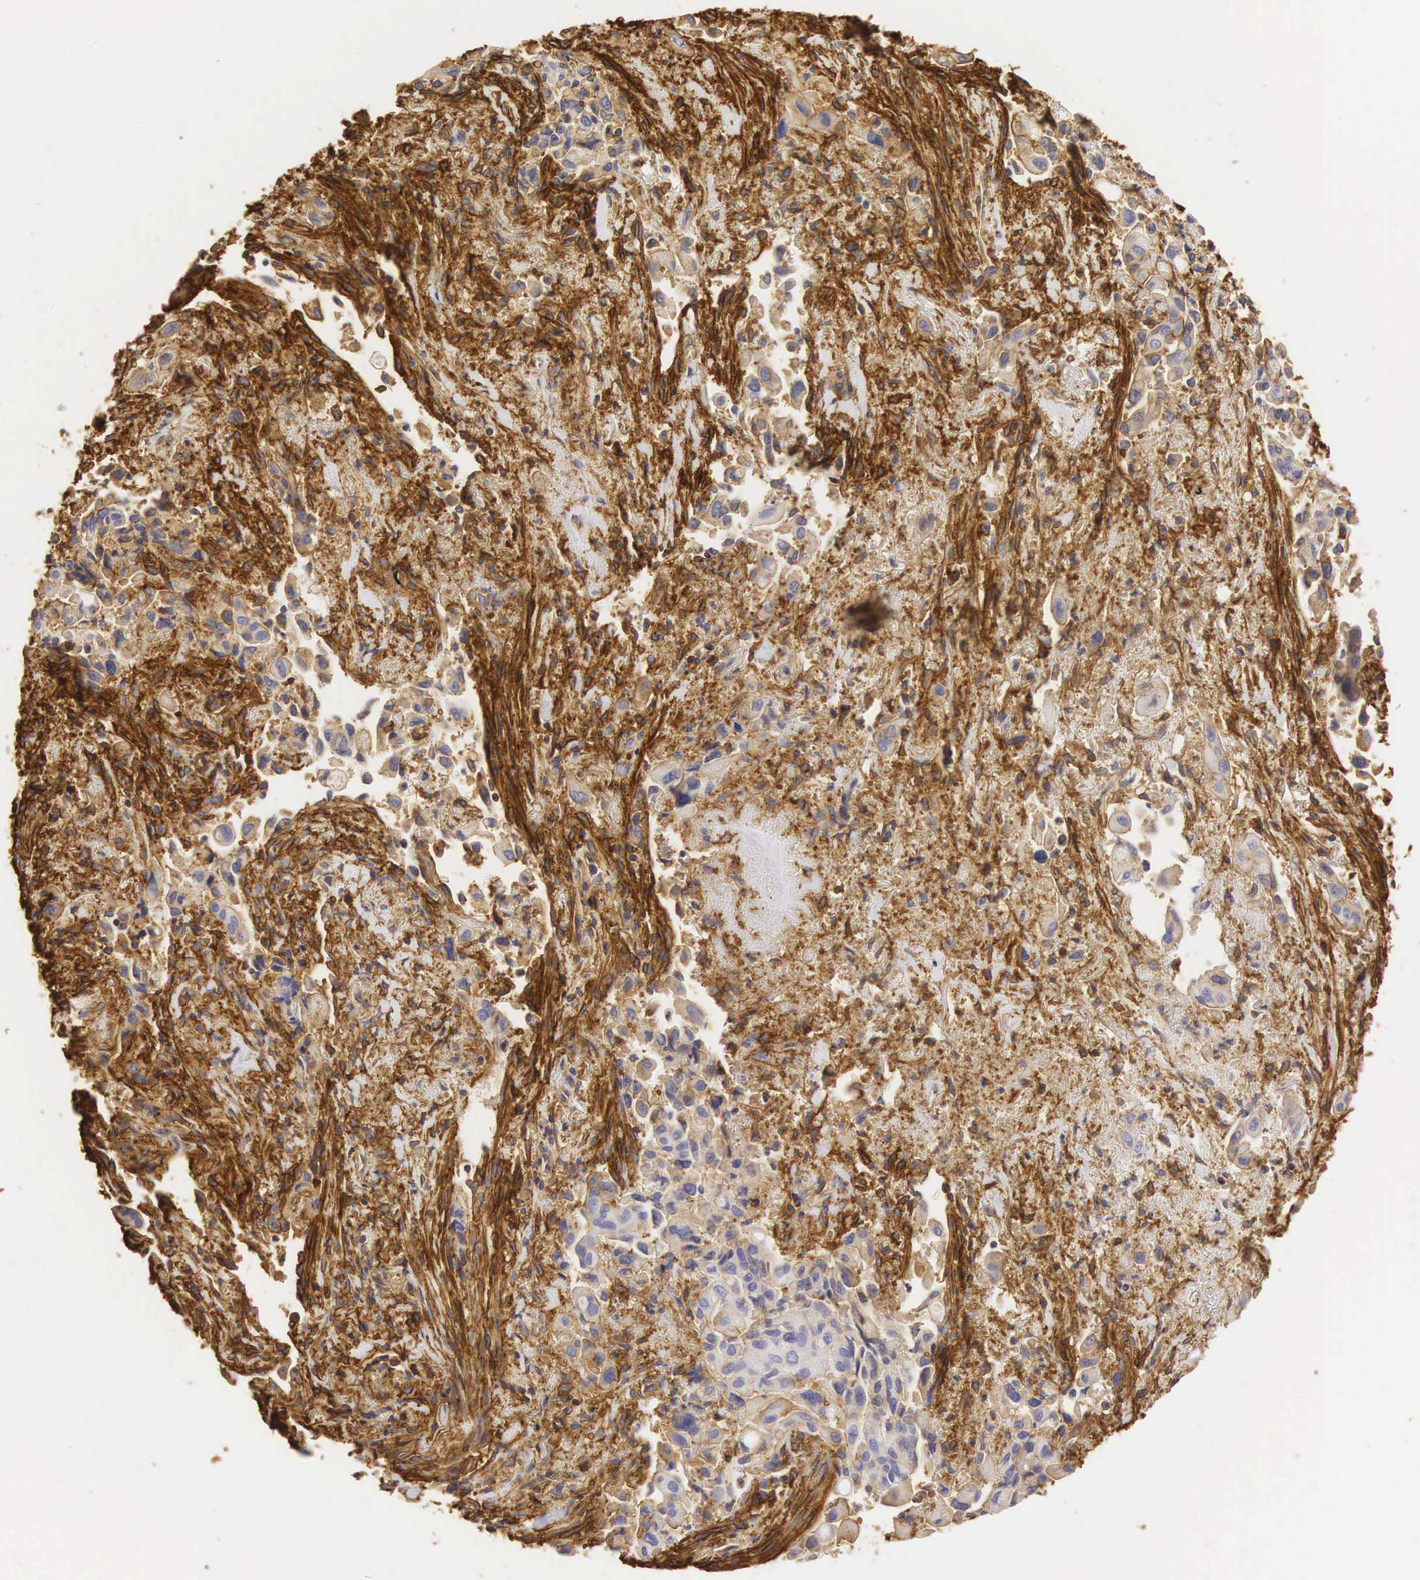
{"staining": {"intensity": "weak", "quantity": "<25%", "location": "cytoplasmic/membranous"}, "tissue": "lung cancer", "cell_type": "Tumor cells", "image_type": "cancer", "snomed": [{"axis": "morphology", "description": "Adenocarcinoma, NOS"}, {"axis": "topography", "description": "Lung"}], "caption": "IHC of adenocarcinoma (lung) exhibits no expression in tumor cells.", "gene": "CD99", "patient": {"sex": "male", "age": 68}}